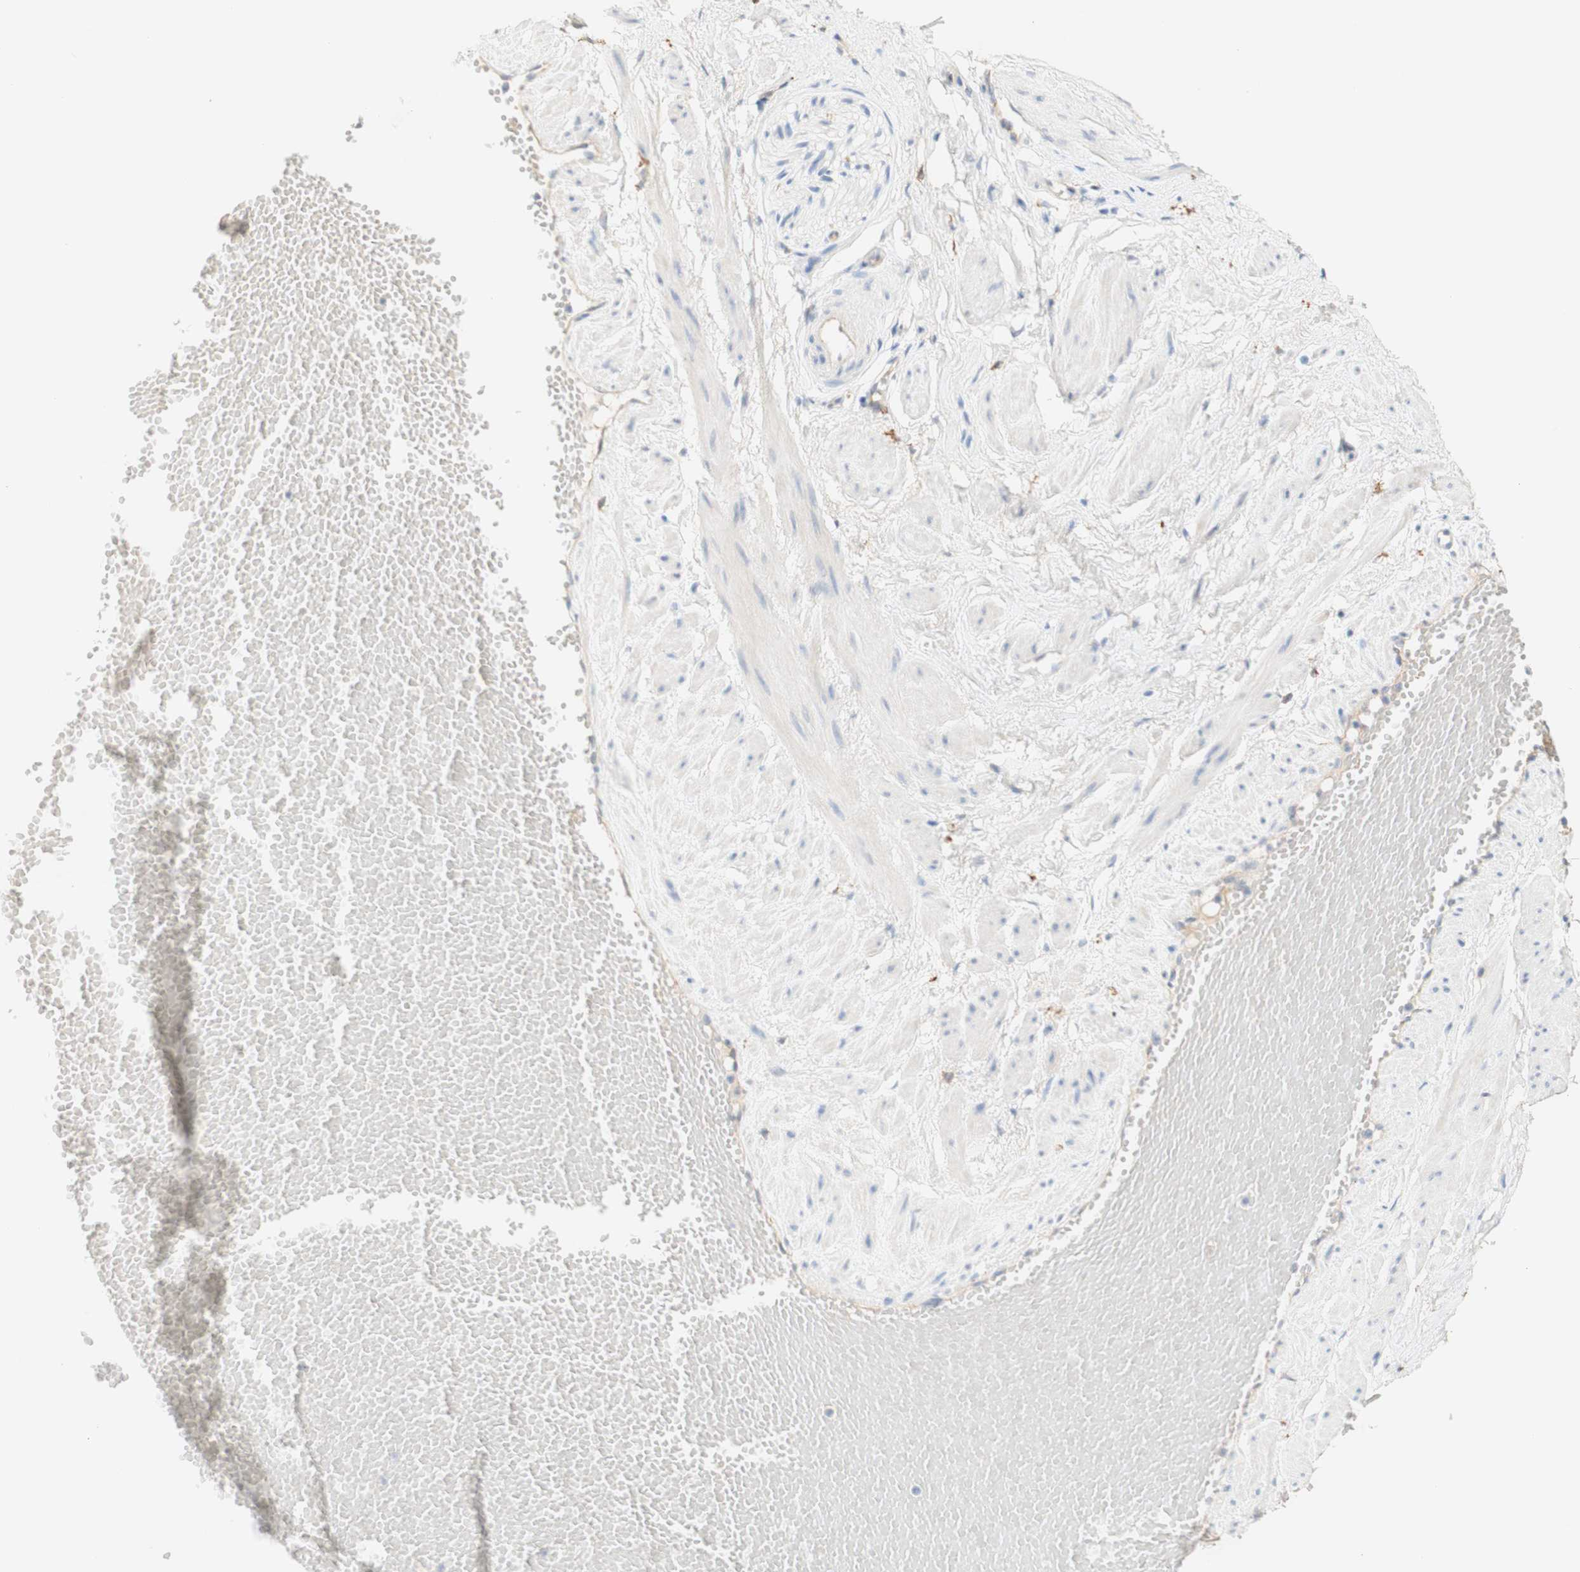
{"staining": {"intensity": "weak", "quantity": "25%-75%", "location": "cytoplasmic/membranous"}, "tissue": "adipose tissue", "cell_type": "Adipocytes", "image_type": "normal", "snomed": [{"axis": "morphology", "description": "Normal tissue, NOS"}, {"axis": "topography", "description": "Soft tissue"}, {"axis": "topography", "description": "Vascular tissue"}], "caption": "Immunohistochemical staining of normal adipose tissue shows low levels of weak cytoplasmic/membranous positivity in about 25%-75% of adipocytes.", "gene": "FCGRT", "patient": {"sex": "female", "age": 35}}